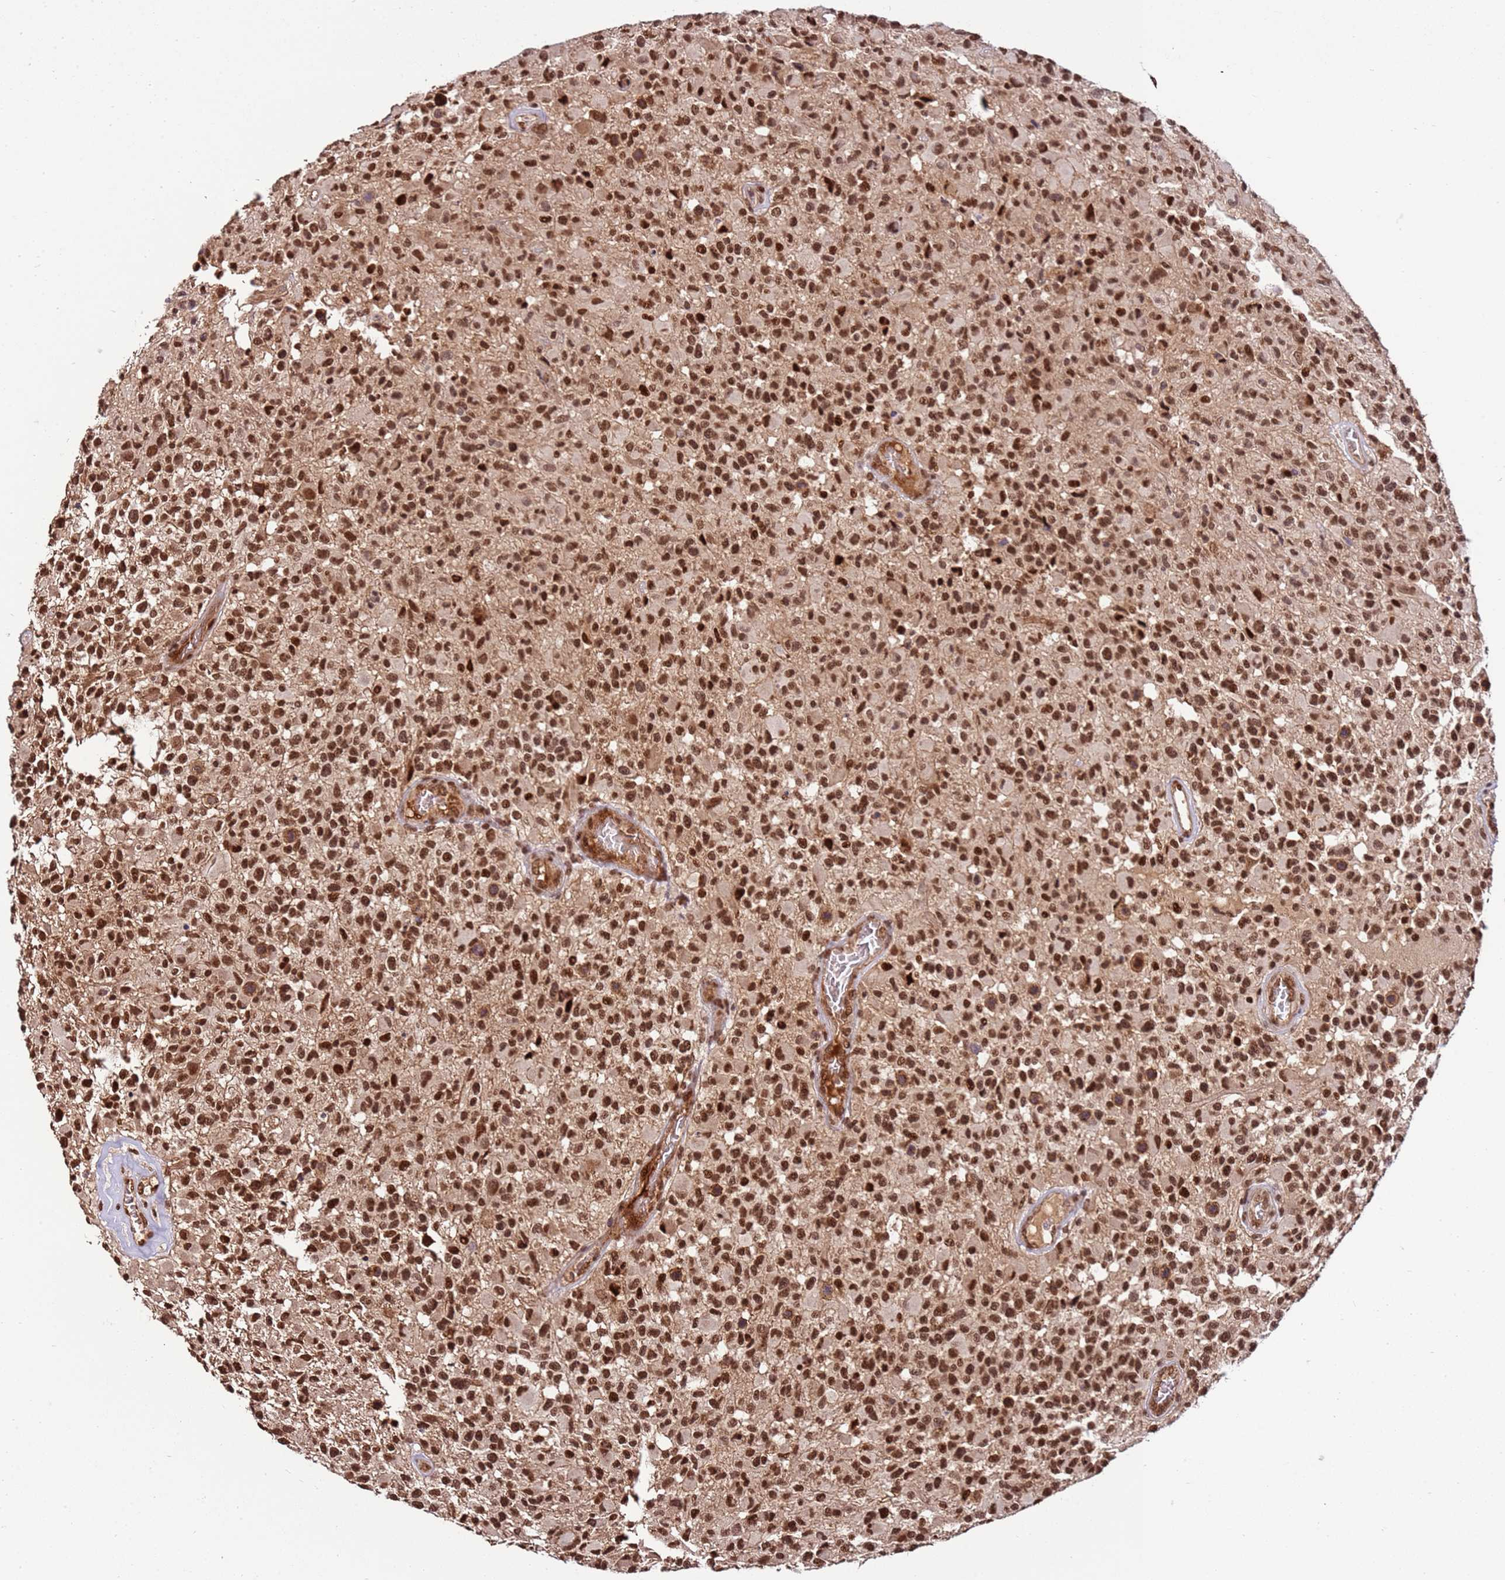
{"staining": {"intensity": "strong", "quantity": ">75%", "location": "nuclear"}, "tissue": "glioma", "cell_type": "Tumor cells", "image_type": "cancer", "snomed": [{"axis": "morphology", "description": "Glioma, malignant, High grade"}, {"axis": "morphology", "description": "Glioblastoma, NOS"}, {"axis": "topography", "description": "Brain"}], "caption": "Brown immunohistochemical staining in human glioma displays strong nuclear positivity in about >75% of tumor cells.", "gene": "ZBTB12", "patient": {"sex": "male", "age": 60}}